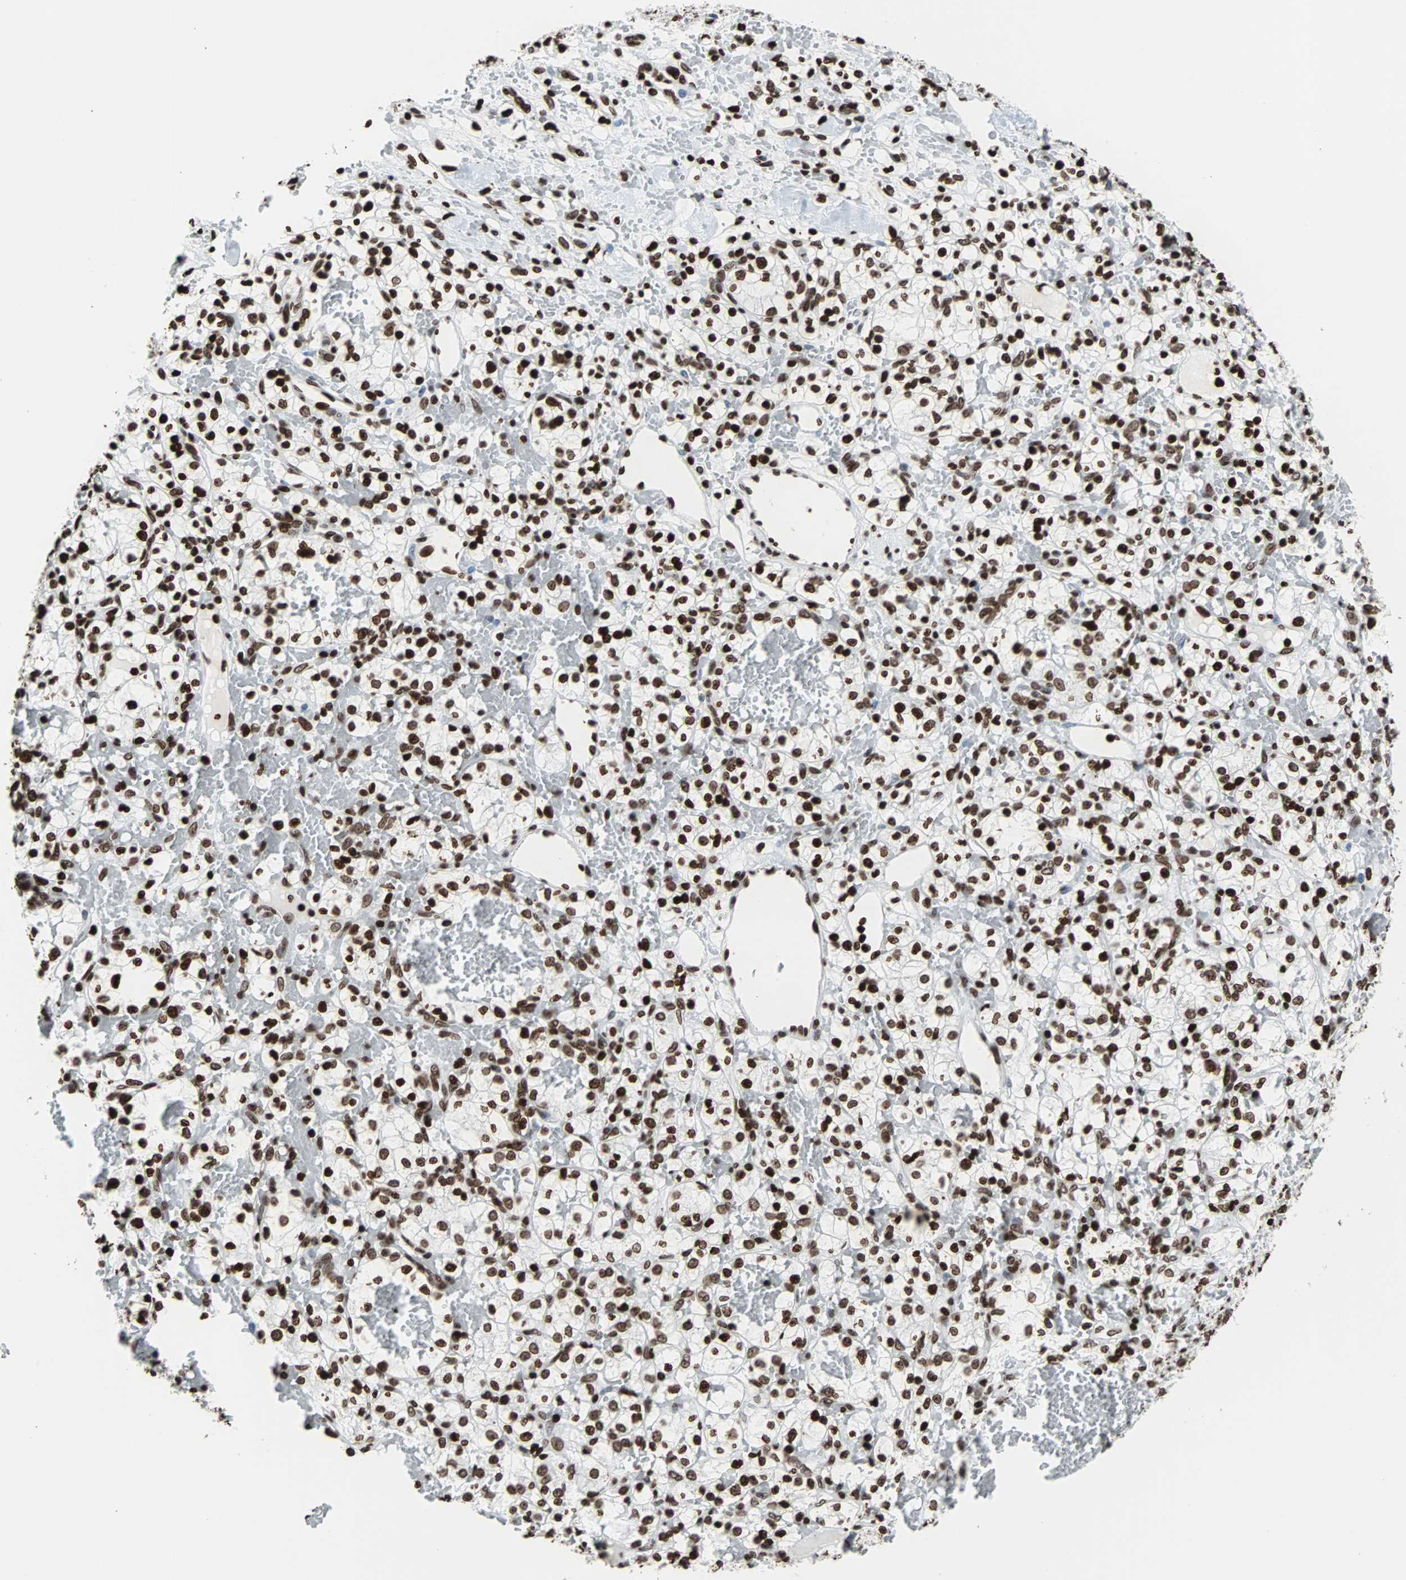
{"staining": {"intensity": "strong", "quantity": ">75%", "location": "nuclear"}, "tissue": "renal cancer", "cell_type": "Tumor cells", "image_type": "cancer", "snomed": [{"axis": "morphology", "description": "Adenocarcinoma, NOS"}, {"axis": "topography", "description": "Kidney"}], "caption": "Protein staining of renal cancer (adenocarcinoma) tissue demonstrates strong nuclear staining in approximately >75% of tumor cells. (DAB (3,3'-diaminobenzidine) IHC, brown staining for protein, blue staining for nuclei).", "gene": "H2BC18", "patient": {"sex": "female", "age": 60}}